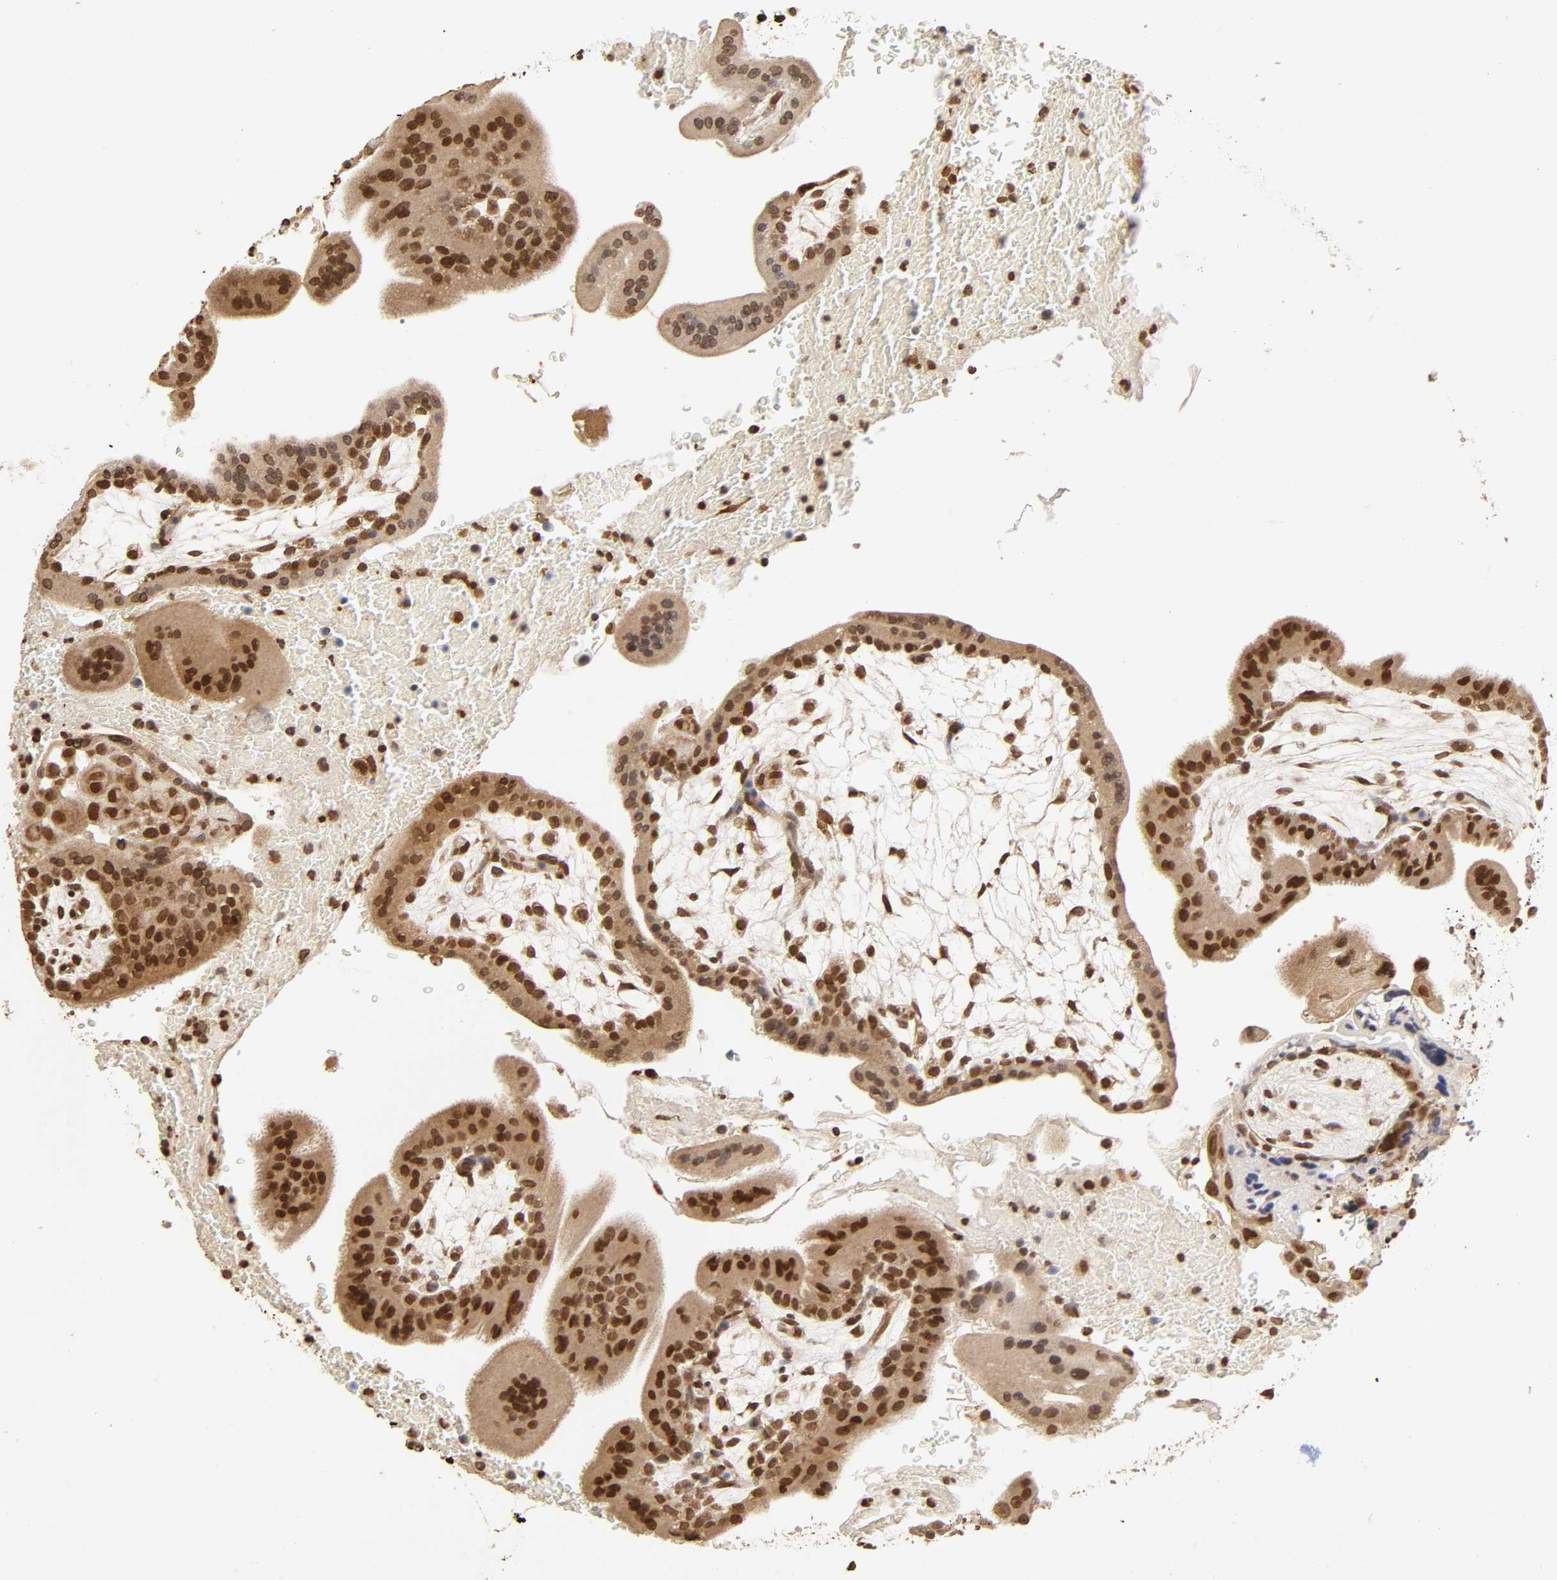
{"staining": {"intensity": "moderate", "quantity": ">75%", "location": "cytoplasmic/membranous,nuclear"}, "tissue": "placenta", "cell_type": "Trophoblastic cells", "image_type": "normal", "snomed": [{"axis": "morphology", "description": "Normal tissue, NOS"}, {"axis": "topography", "description": "Placenta"}], "caption": "This image reveals IHC staining of normal placenta, with medium moderate cytoplasmic/membranous,nuclear staining in about >75% of trophoblastic cells.", "gene": "MLLT6", "patient": {"sex": "female", "age": 35}}